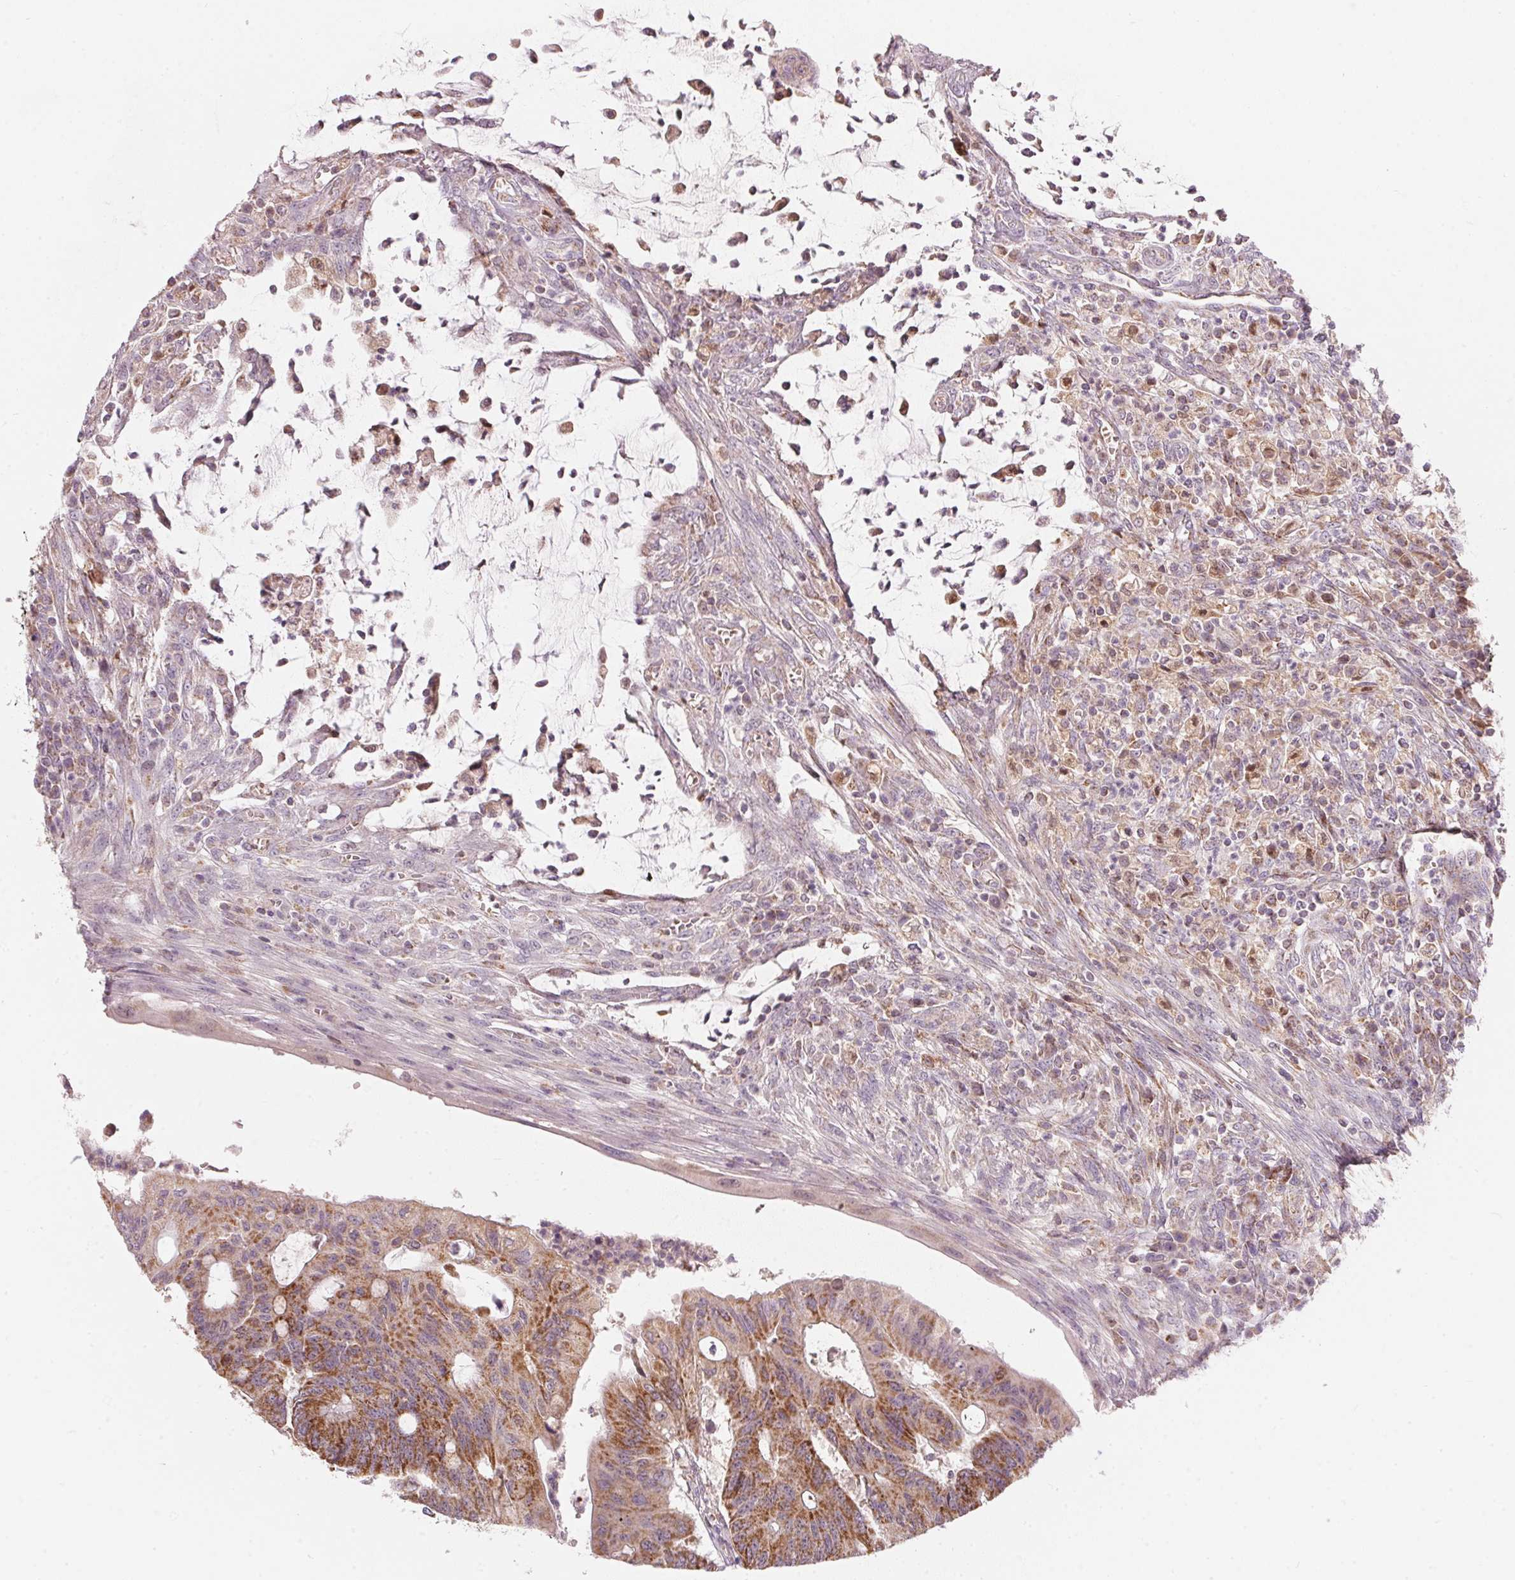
{"staining": {"intensity": "moderate", "quantity": ">75%", "location": "cytoplasmic/membranous"}, "tissue": "colorectal cancer", "cell_type": "Tumor cells", "image_type": "cancer", "snomed": [{"axis": "morphology", "description": "Adenocarcinoma, NOS"}, {"axis": "topography", "description": "Colon"}], "caption": "Immunohistochemical staining of colorectal cancer (adenocarcinoma) displays moderate cytoplasmic/membranous protein positivity in approximately >75% of tumor cells.", "gene": "COQ7", "patient": {"sex": "male", "age": 65}}